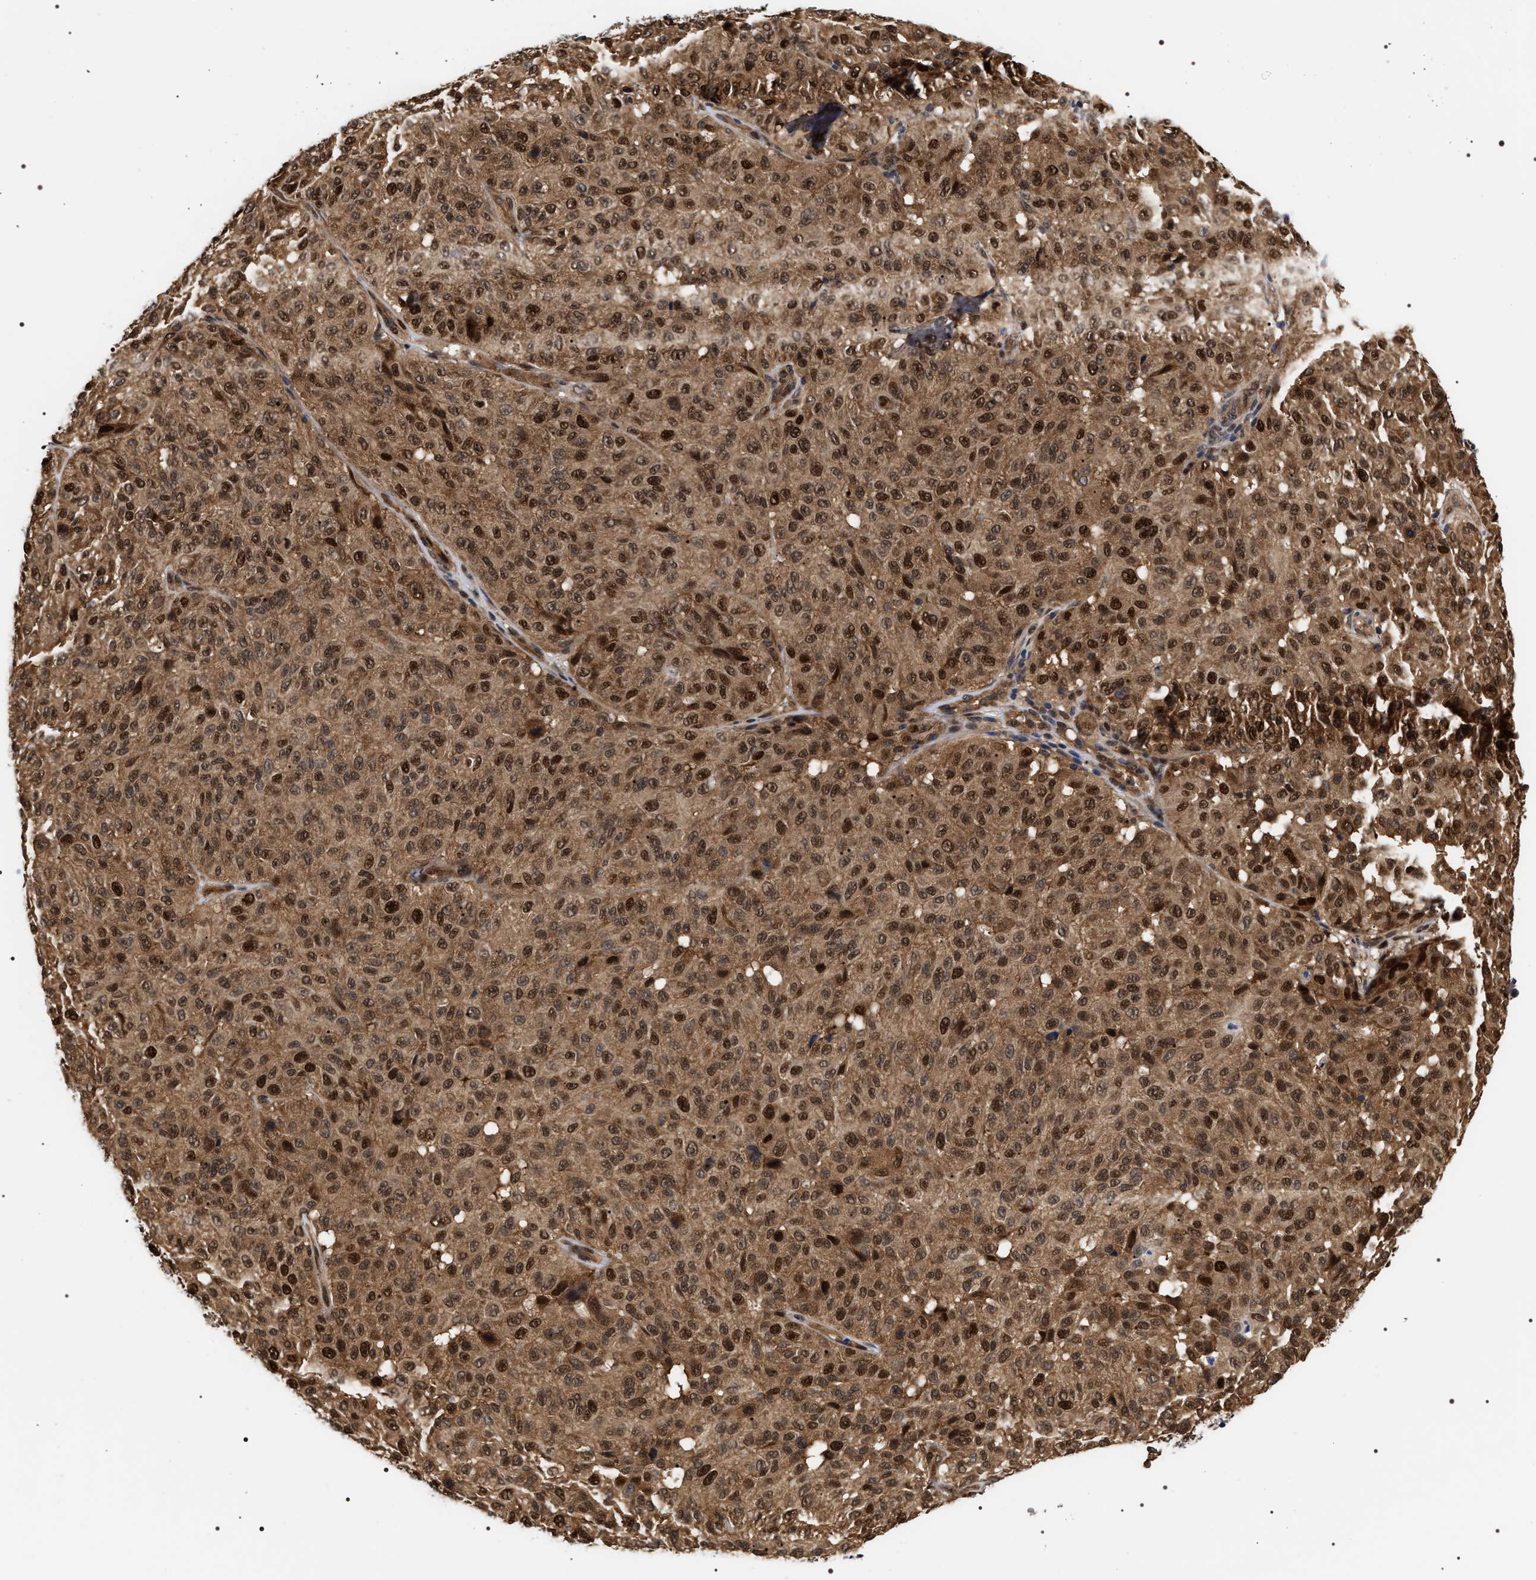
{"staining": {"intensity": "strong", "quantity": ">75%", "location": "cytoplasmic/membranous,nuclear"}, "tissue": "melanoma", "cell_type": "Tumor cells", "image_type": "cancer", "snomed": [{"axis": "morphology", "description": "Malignant melanoma, NOS"}, {"axis": "topography", "description": "Skin"}], "caption": "A brown stain highlights strong cytoplasmic/membranous and nuclear expression of a protein in human malignant melanoma tumor cells.", "gene": "BAG6", "patient": {"sex": "female", "age": 46}}